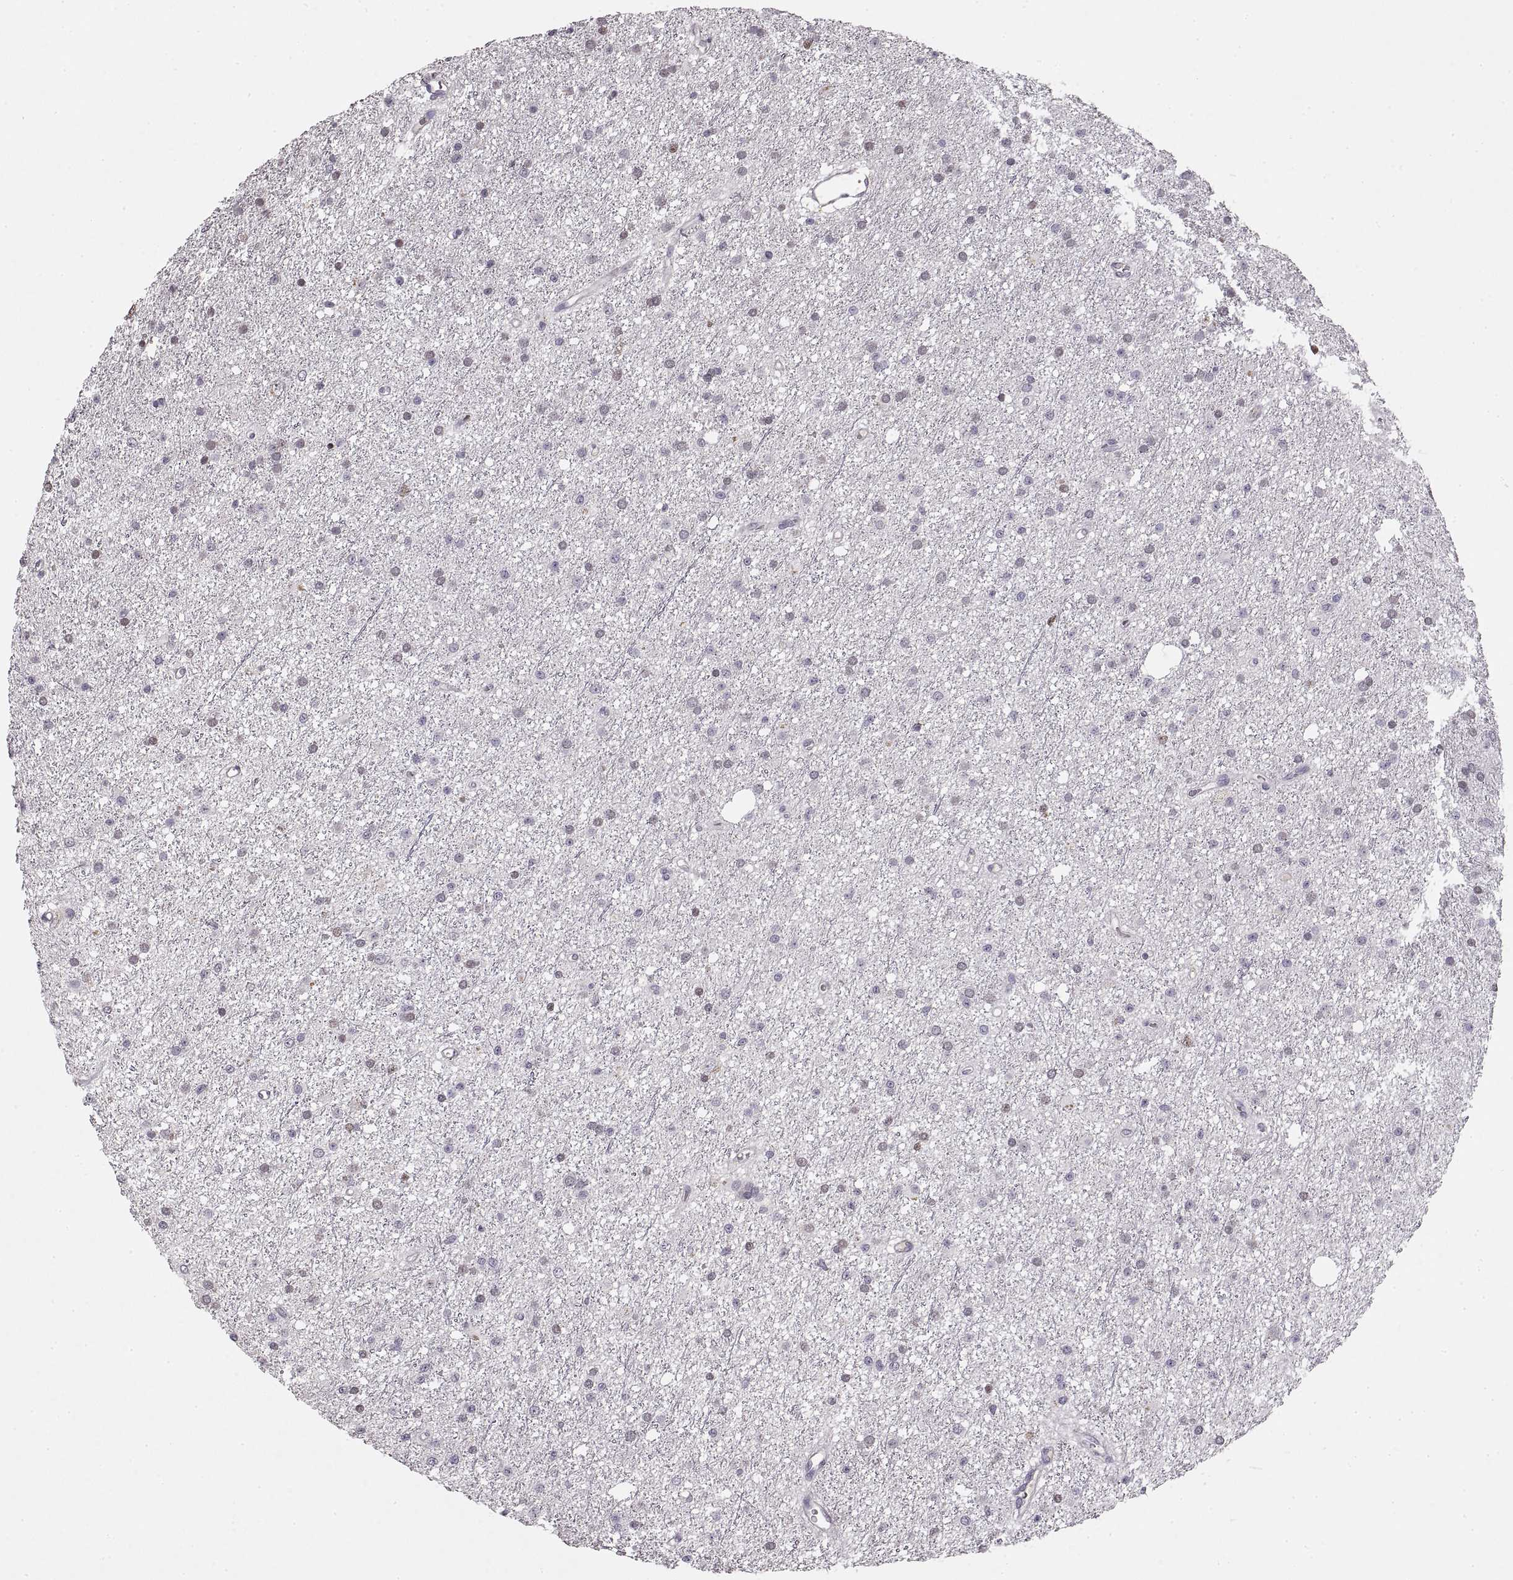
{"staining": {"intensity": "negative", "quantity": "none", "location": "none"}, "tissue": "glioma", "cell_type": "Tumor cells", "image_type": "cancer", "snomed": [{"axis": "morphology", "description": "Glioma, malignant, Low grade"}, {"axis": "topography", "description": "Brain"}], "caption": "This photomicrograph is of glioma stained with immunohistochemistry (IHC) to label a protein in brown with the nuclei are counter-stained blue. There is no staining in tumor cells.", "gene": "ADAM11", "patient": {"sex": "male", "age": 27}}